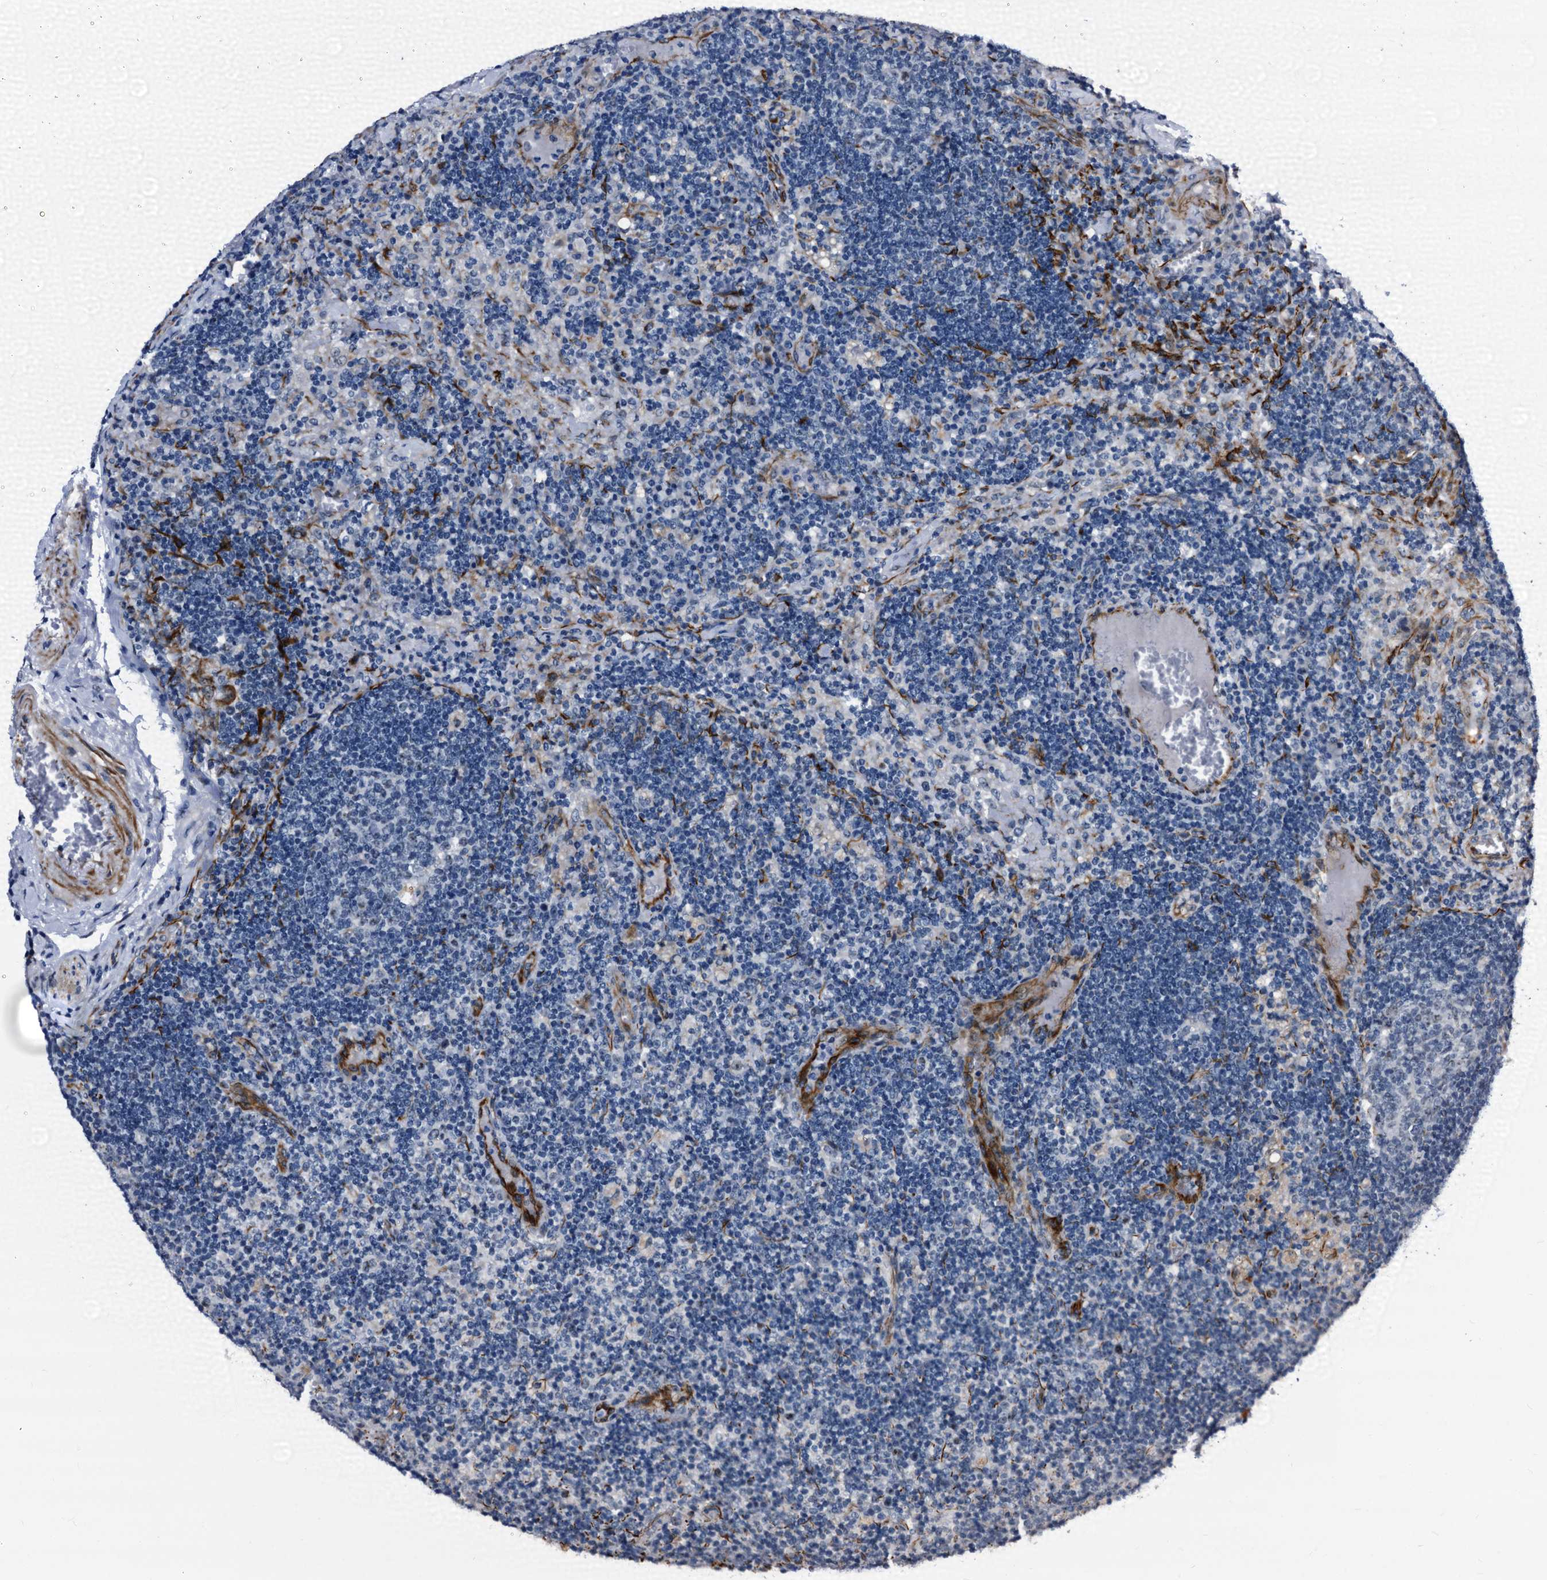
{"staining": {"intensity": "weak", "quantity": "<25%", "location": "nuclear"}, "tissue": "lymph node", "cell_type": "Germinal center cells", "image_type": "normal", "snomed": [{"axis": "morphology", "description": "Normal tissue, NOS"}, {"axis": "topography", "description": "Lymph node"}], "caption": "Germinal center cells are negative for brown protein staining in benign lymph node. (DAB IHC with hematoxylin counter stain).", "gene": "EMG1", "patient": {"sex": "male", "age": 58}}